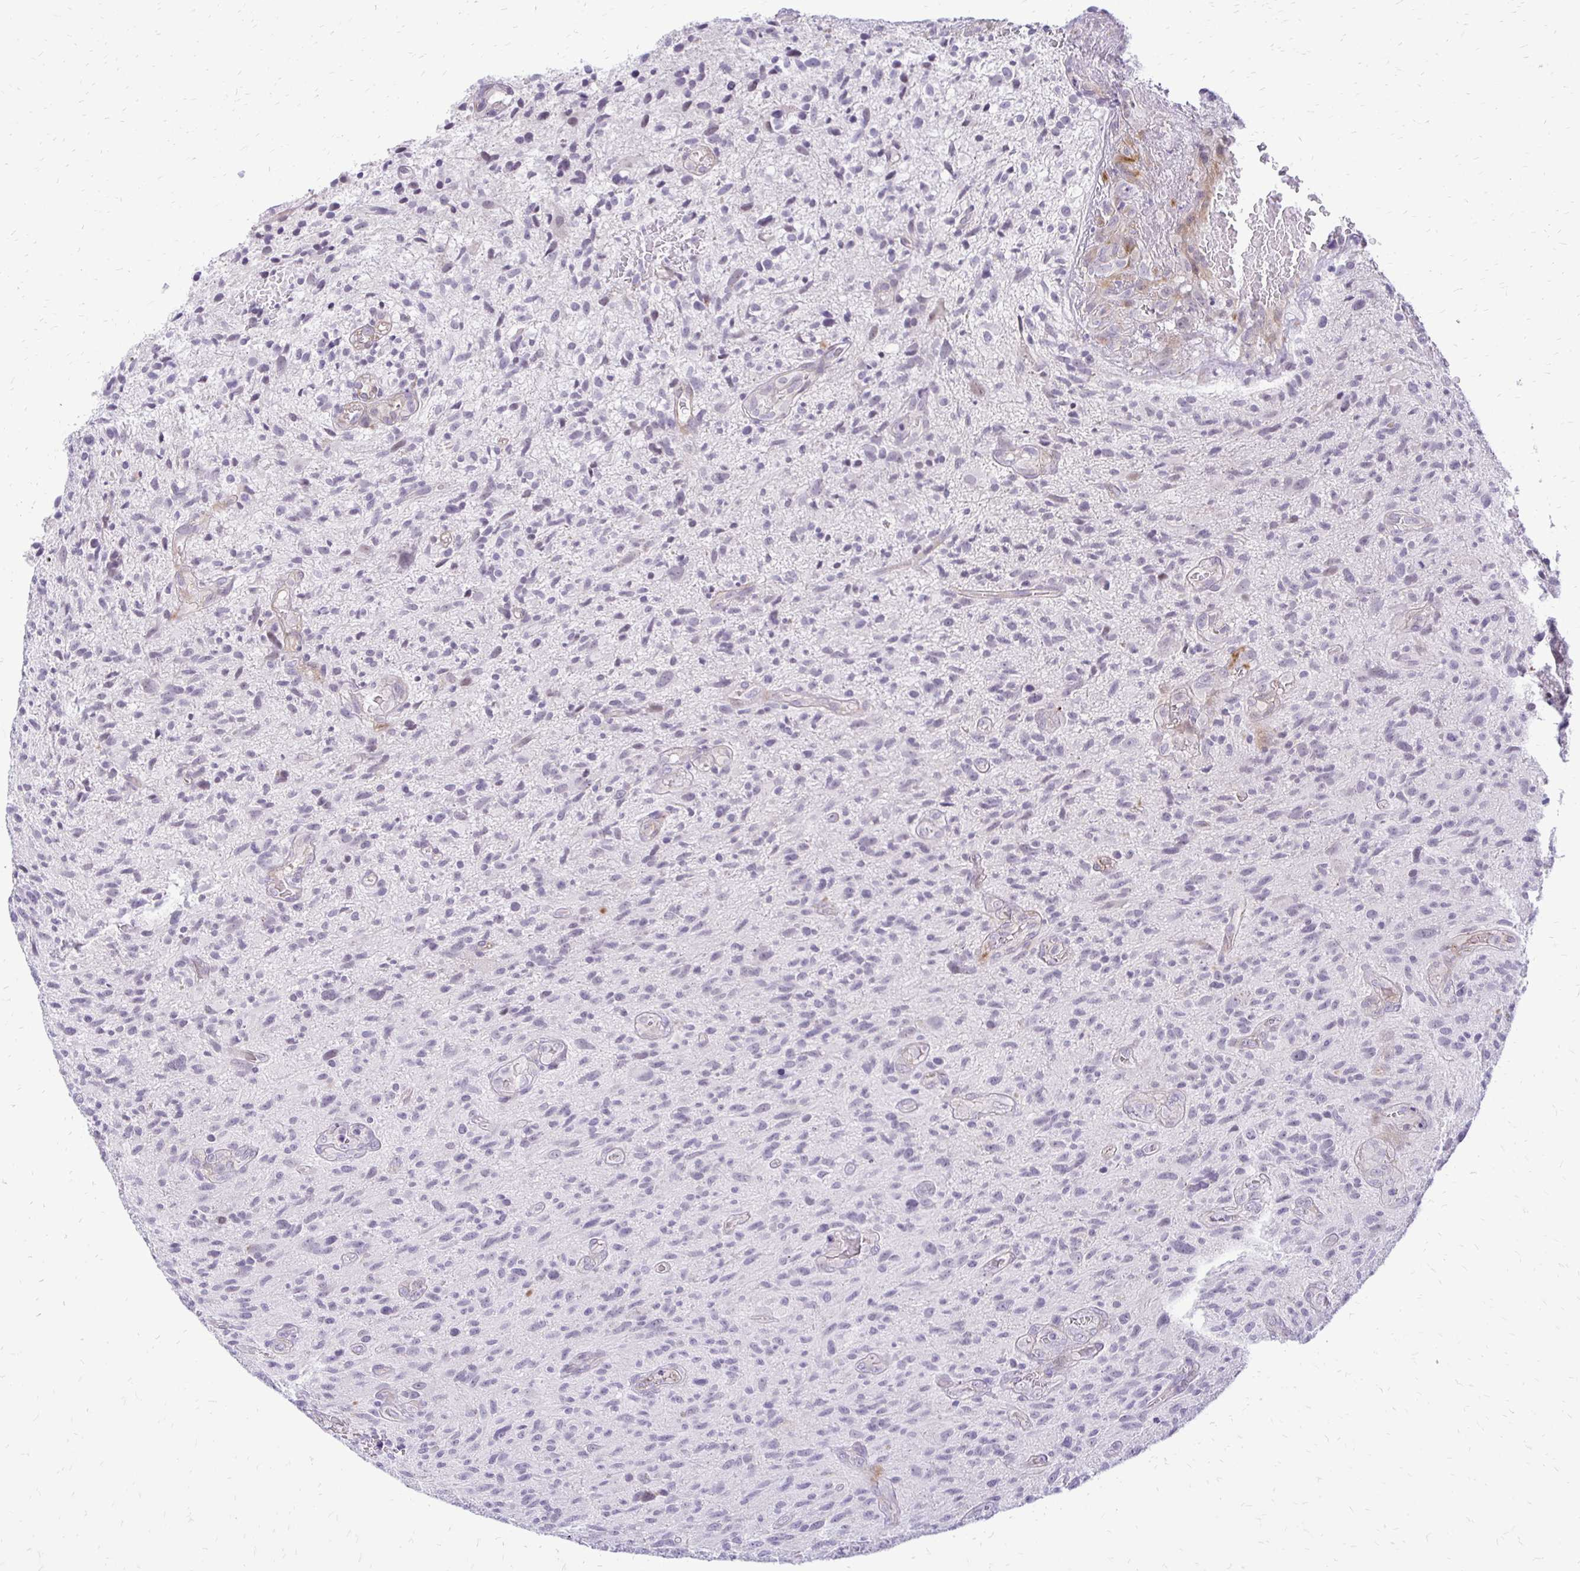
{"staining": {"intensity": "negative", "quantity": "none", "location": "none"}, "tissue": "glioma", "cell_type": "Tumor cells", "image_type": "cancer", "snomed": [{"axis": "morphology", "description": "Glioma, malignant, High grade"}, {"axis": "topography", "description": "Brain"}], "caption": "Glioma was stained to show a protein in brown. There is no significant positivity in tumor cells.", "gene": "EPYC", "patient": {"sex": "male", "age": 75}}